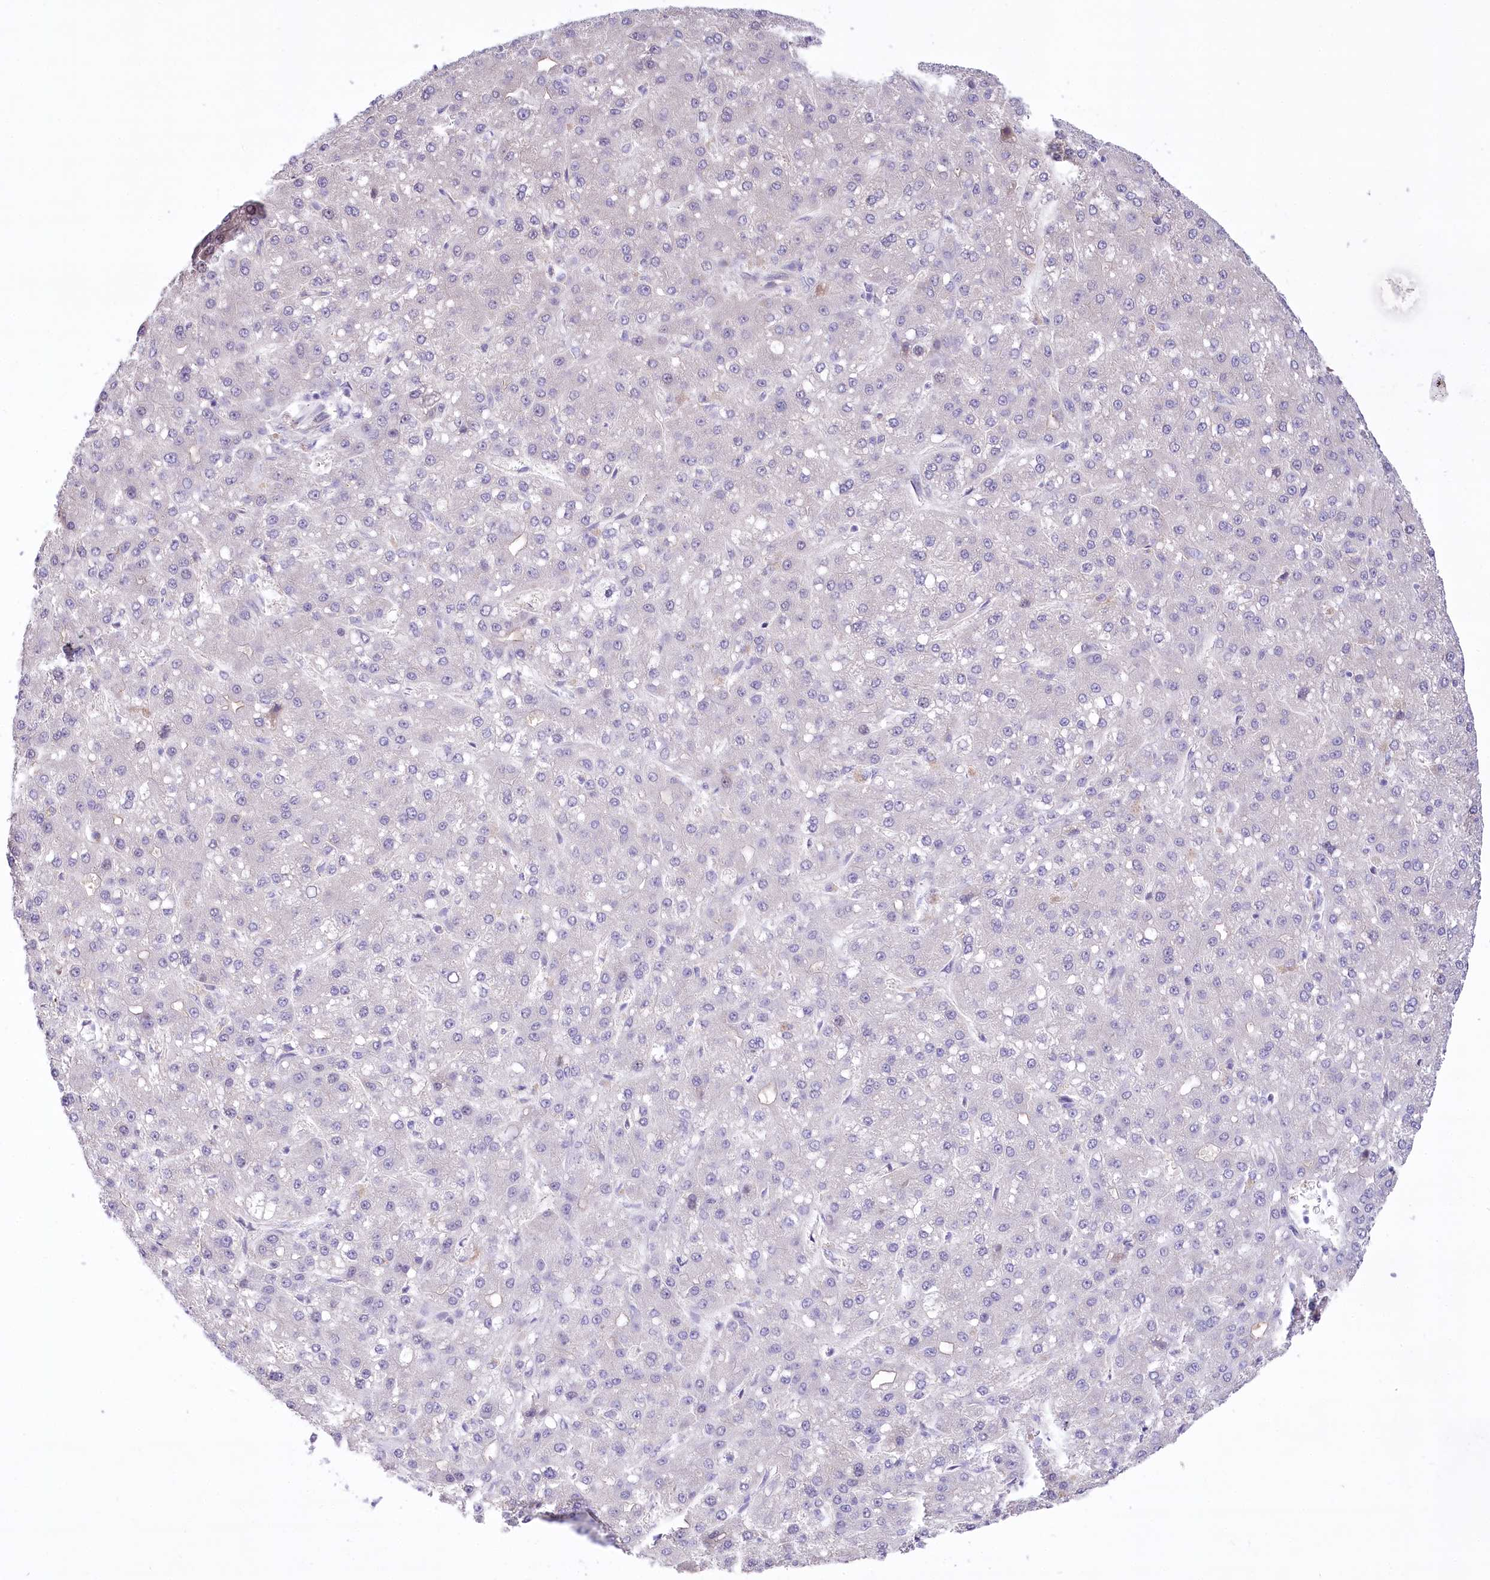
{"staining": {"intensity": "negative", "quantity": "none", "location": "none"}, "tissue": "liver cancer", "cell_type": "Tumor cells", "image_type": "cancer", "snomed": [{"axis": "morphology", "description": "Carcinoma, Hepatocellular, NOS"}, {"axis": "topography", "description": "Liver"}], "caption": "A high-resolution histopathology image shows immunohistochemistry (IHC) staining of liver hepatocellular carcinoma, which shows no significant staining in tumor cells.", "gene": "CEP164", "patient": {"sex": "male", "age": 67}}